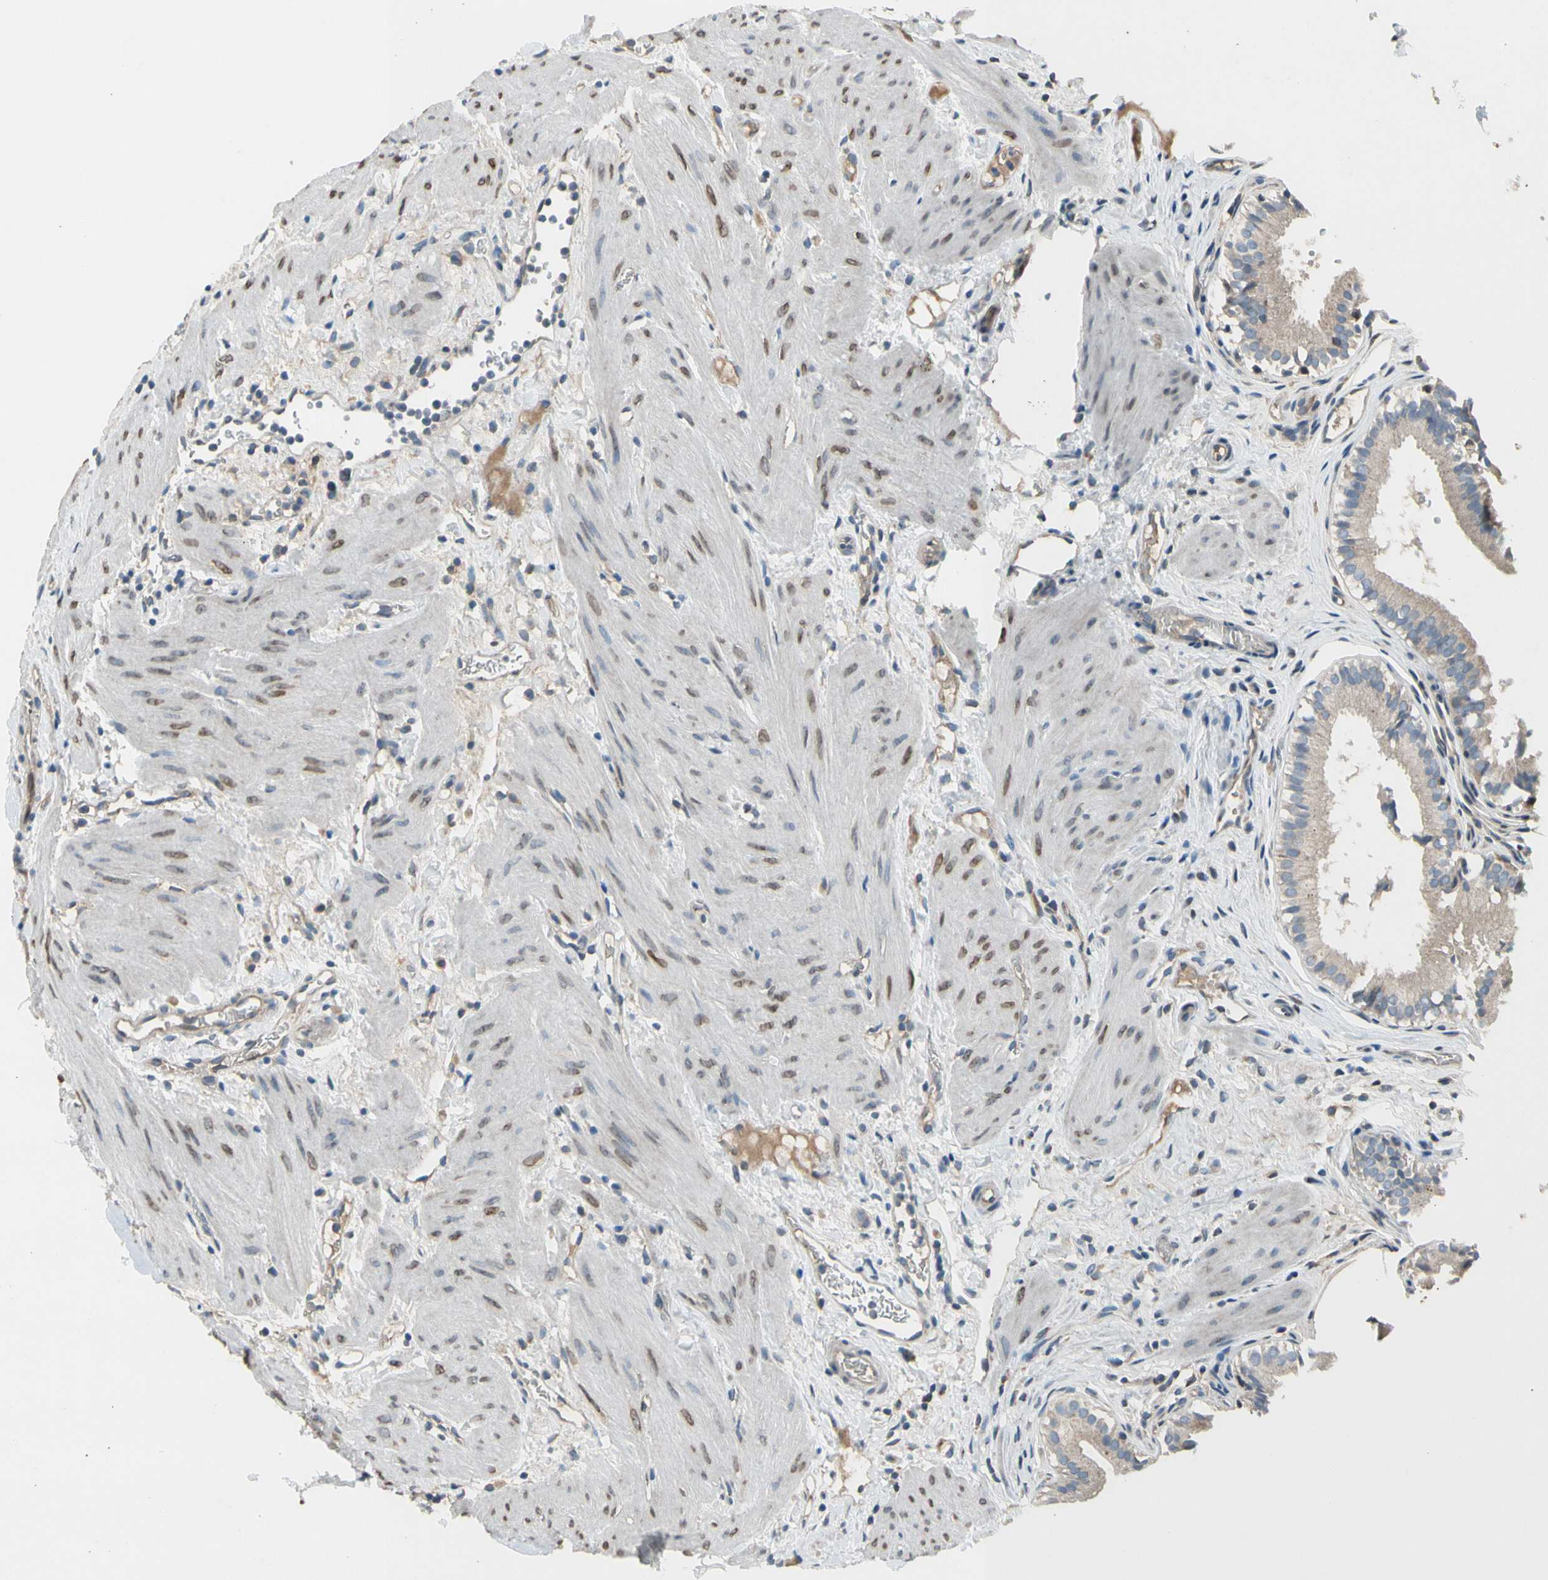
{"staining": {"intensity": "weak", "quantity": ">75%", "location": "cytoplasmic/membranous"}, "tissue": "gallbladder", "cell_type": "Glandular cells", "image_type": "normal", "snomed": [{"axis": "morphology", "description": "Normal tissue, NOS"}, {"axis": "topography", "description": "Gallbladder"}], "caption": "Immunohistochemical staining of normal human gallbladder displays weak cytoplasmic/membranous protein positivity in about >75% of glandular cells.", "gene": "NPHP3", "patient": {"sex": "female", "age": 26}}